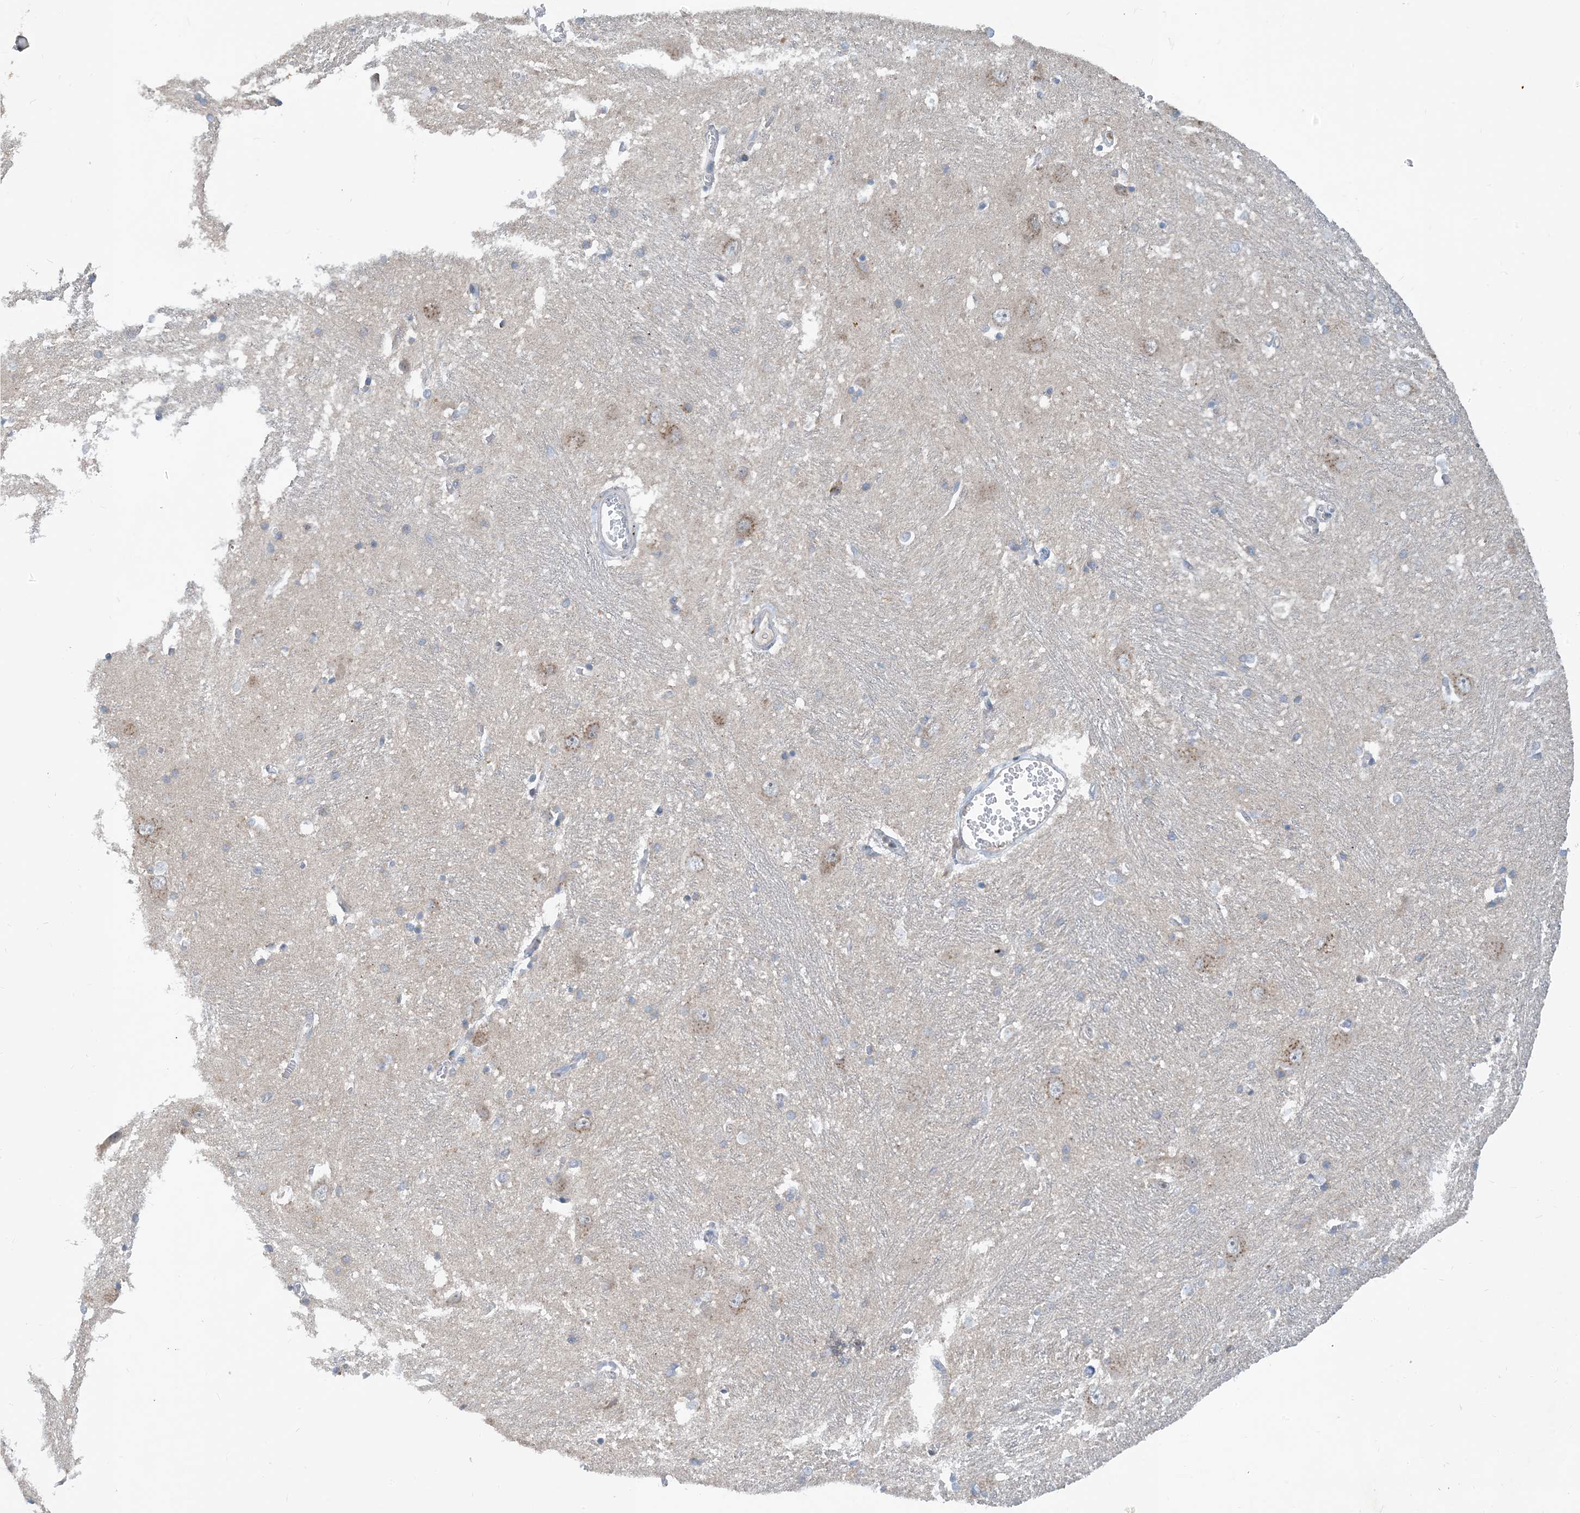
{"staining": {"intensity": "weak", "quantity": "<25%", "location": "cytoplasmic/membranous"}, "tissue": "caudate", "cell_type": "Glial cells", "image_type": "normal", "snomed": [{"axis": "morphology", "description": "Normal tissue, NOS"}, {"axis": "topography", "description": "Lateral ventricle wall"}], "caption": "Caudate stained for a protein using immunohistochemistry (IHC) demonstrates no staining glial cells.", "gene": "TINAG", "patient": {"sex": "male", "age": 37}}